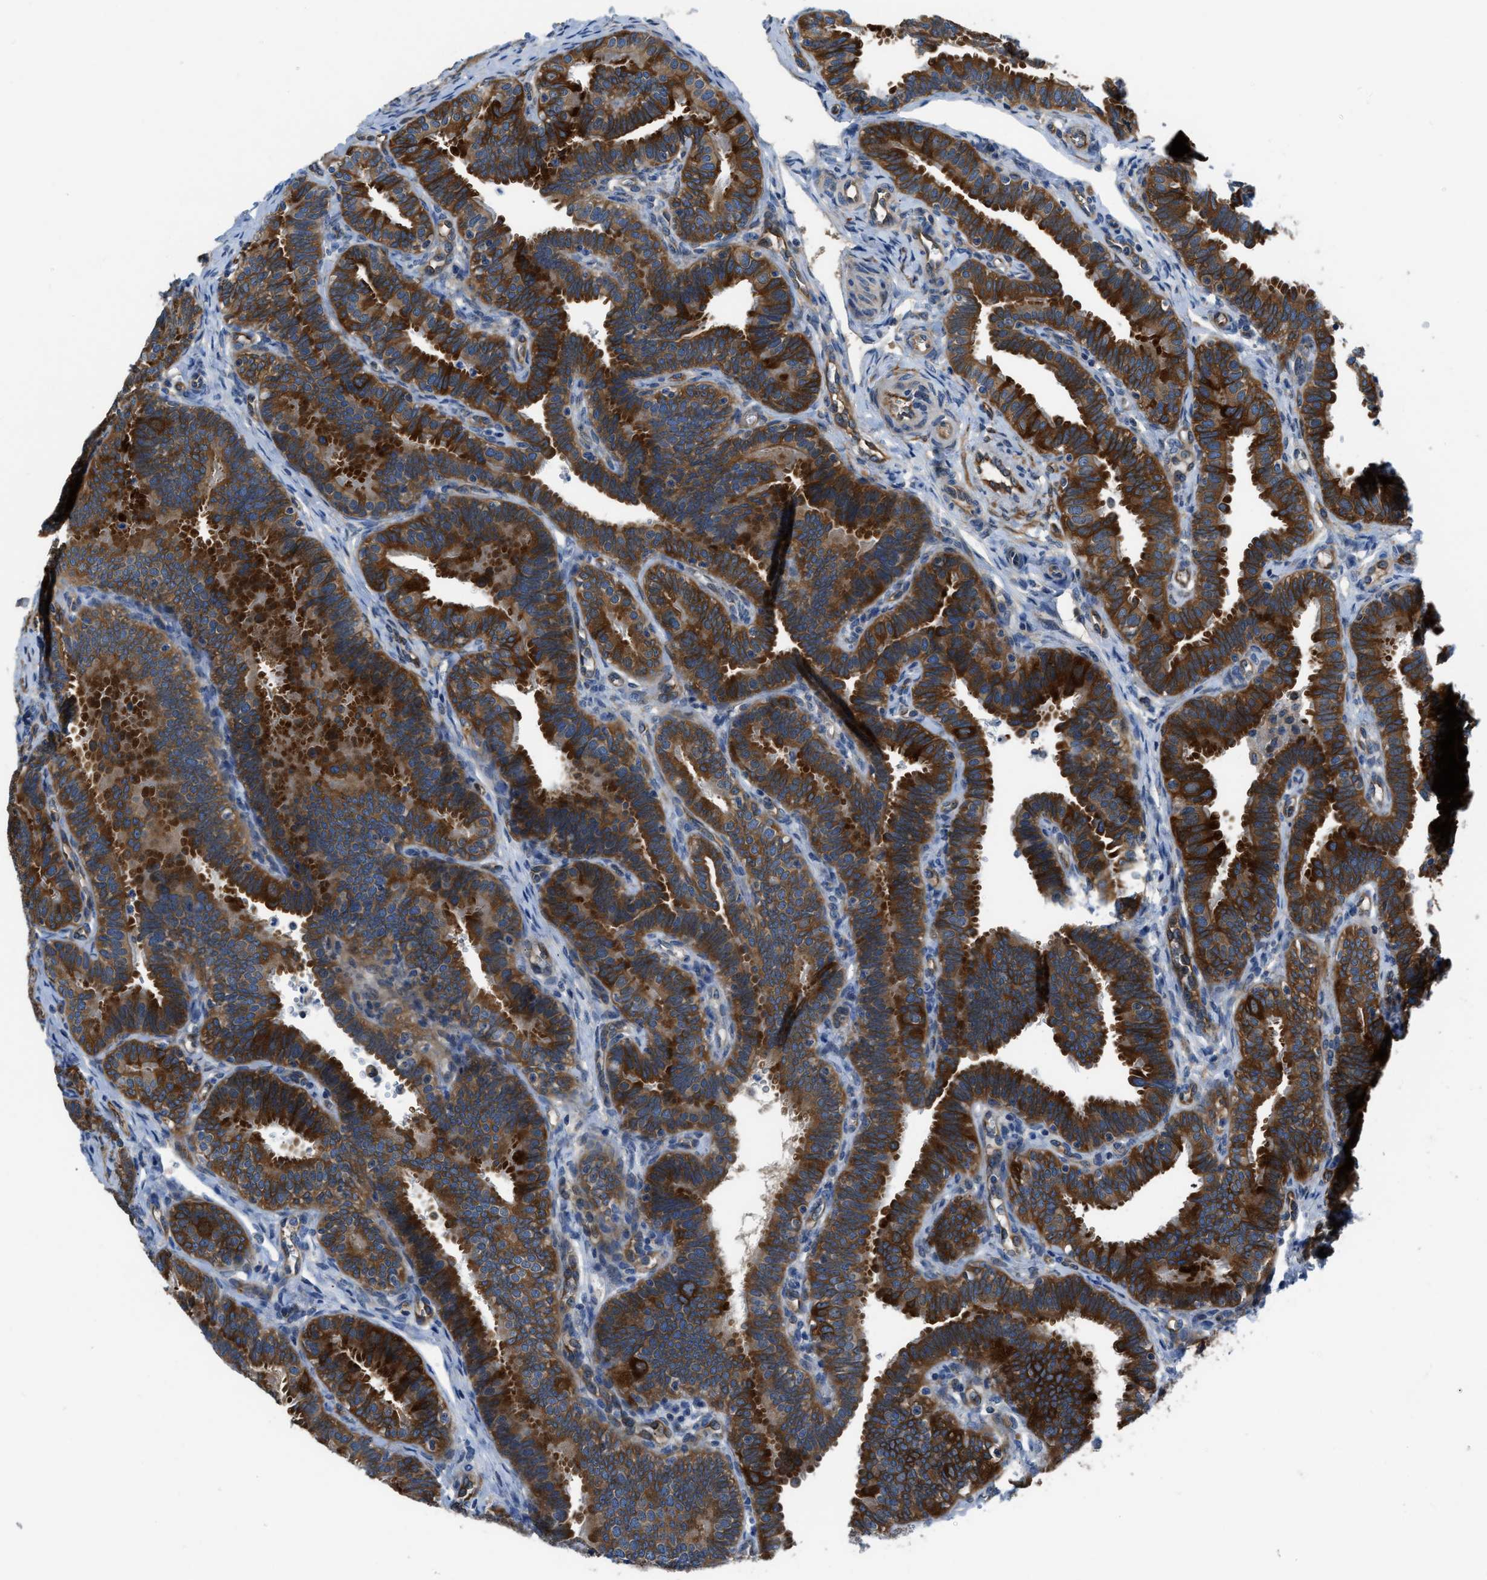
{"staining": {"intensity": "strong", "quantity": ">75%", "location": "cytoplasmic/membranous"}, "tissue": "fallopian tube", "cell_type": "Glandular cells", "image_type": "normal", "snomed": [{"axis": "morphology", "description": "Normal tissue, NOS"}, {"axis": "topography", "description": "Fallopian tube"}, {"axis": "topography", "description": "Placenta"}], "caption": "Immunohistochemical staining of unremarkable human fallopian tube shows >75% levels of strong cytoplasmic/membranous protein expression in approximately >75% of glandular cells.", "gene": "PFKP", "patient": {"sex": "female", "age": 34}}